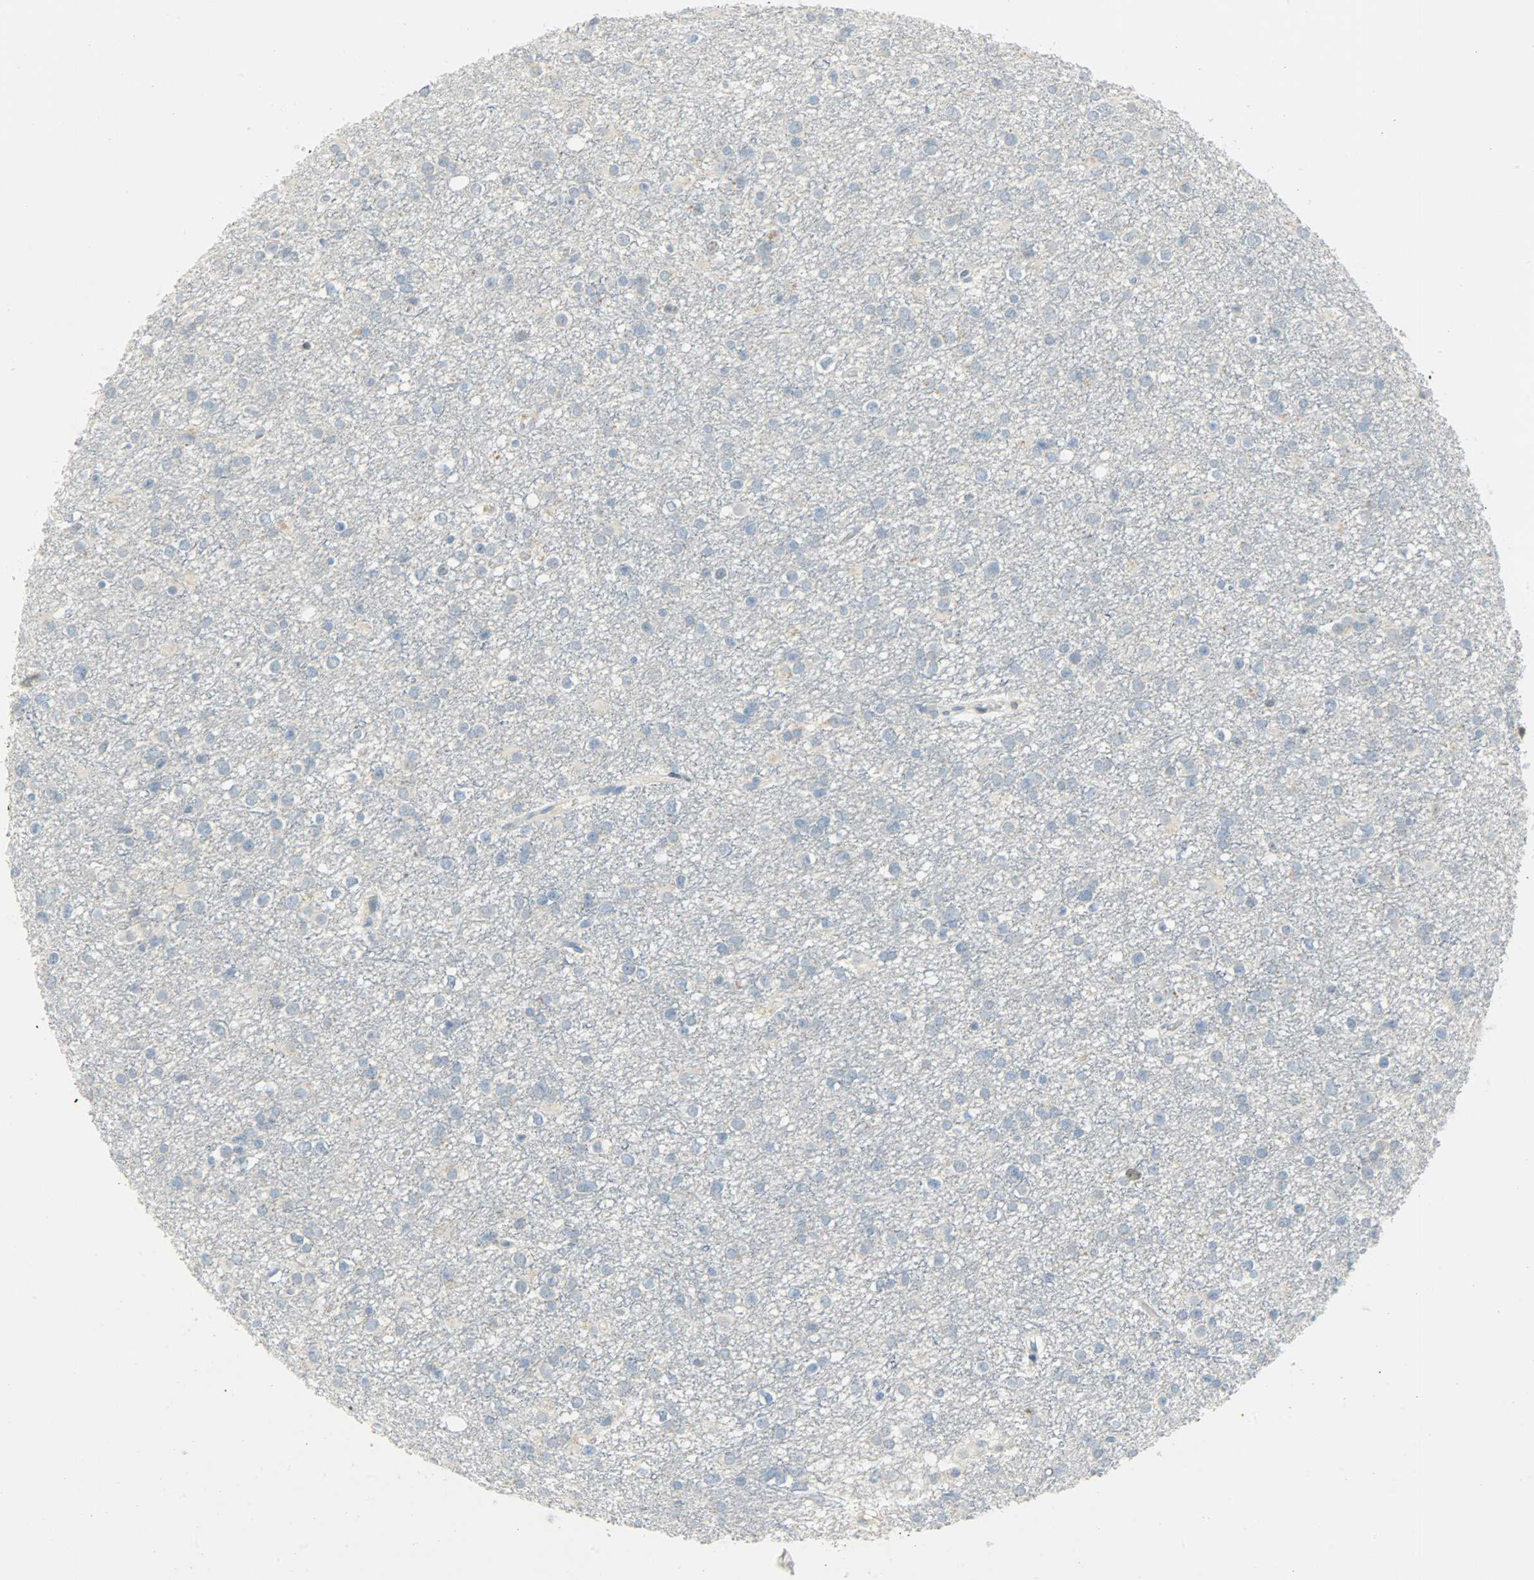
{"staining": {"intensity": "moderate", "quantity": "<25%", "location": "nuclear"}, "tissue": "glioma", "cell_type": "Tumor cells", "image_type": "cancer", "snomed": [{"axis": "morphology", "description": "Glioma, malignant, Low grade"}, {"axis": "topography", "description": "Brain"}], "caption": "Glioma stained for a protein (brown) exhibits moderate nuclear positive expression in approximately <25% of tumor cells.", "gene": "JUNB", "patient": {"sex": "male", "age": 42}}